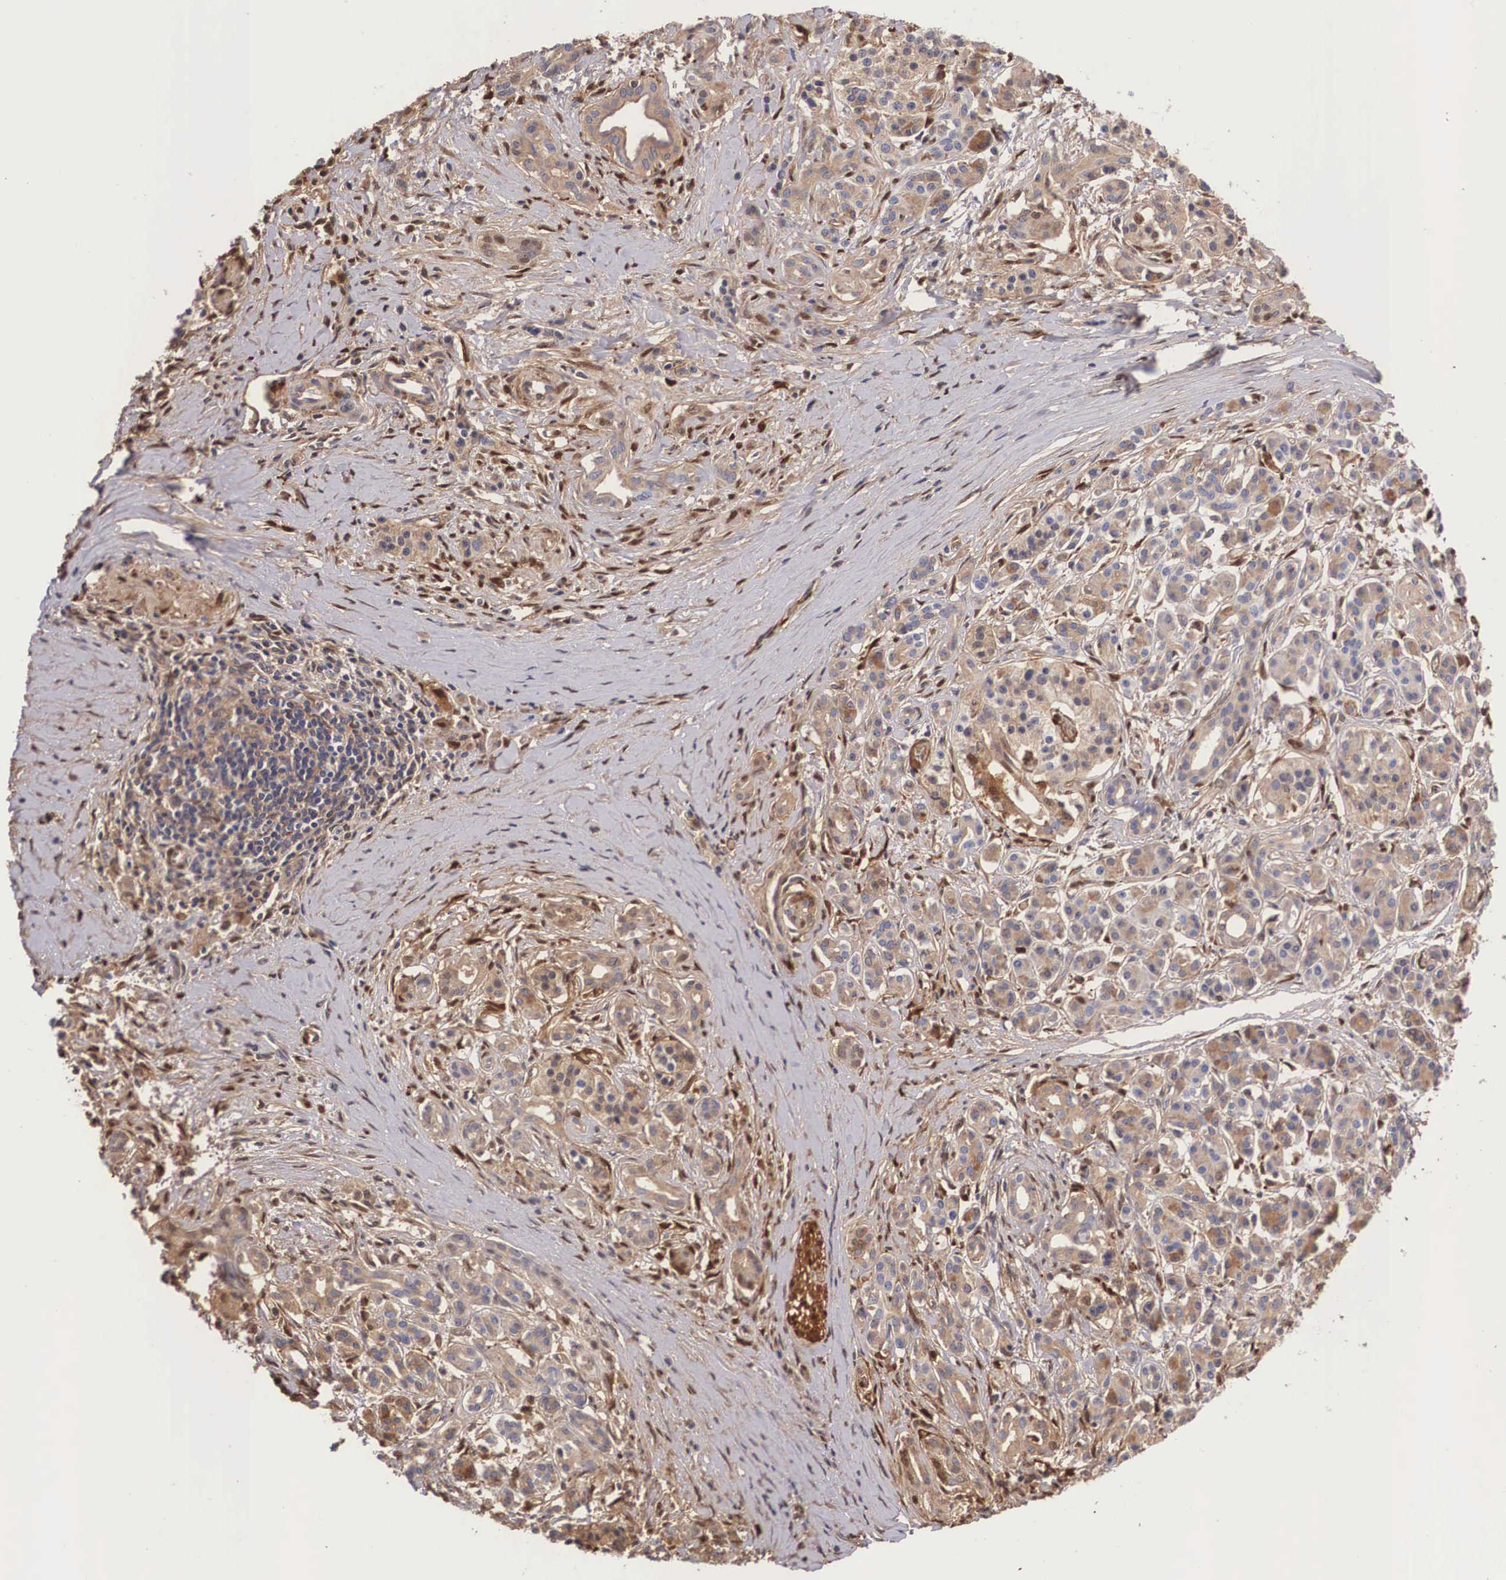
{"staining": {"intensity": "weak", "quantity": "25%-75%", "location": "cytoplasmic/membranous"}, "tissue": "pancreatic cancer", "cell_type": "Tumor cells", "image_type": "cancer", "snomed": [{"axis": "morphology", "description": "Adenocarcinoma, NOS"}, {"axis": "topography", "description": "Pancreas"}], "caption": "Pancreatic cancer was stained to show a protein in brown. There is low levels of weak cytoplasmic/membranous expression in about 25%-75% of tumor cells.", "gene": "LGALS1", "patient": {"sex": "male", "age": 59}}